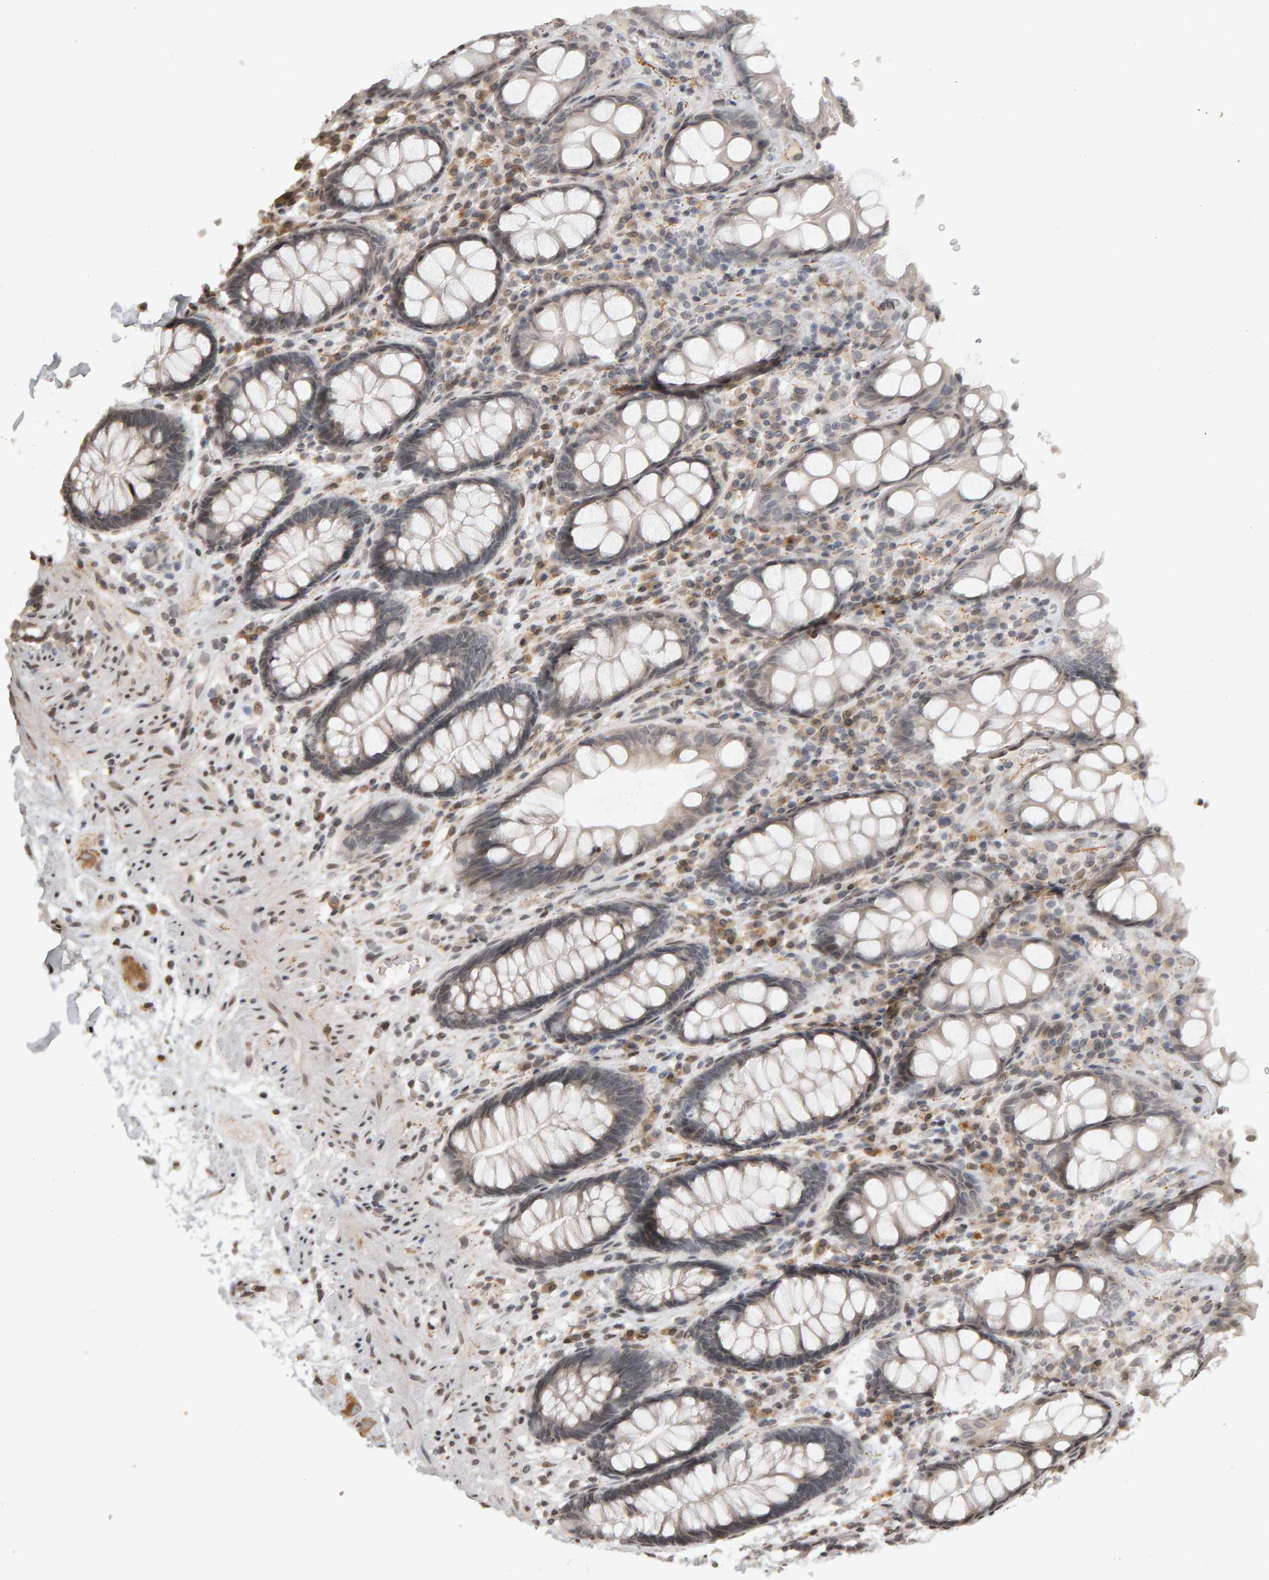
{"staining": {"intensity": "weak", "quantity": "25%-75%", "location": "cytoplasmic/membranous,nuclear"}, "tissue": "rectum", "cell_type": "Glandular cells", "image_type": "normal", "snomed": [{"axis": "morphology", "description": "Normal tissue, NOS"}, {"axis": "topography", "description": "Rectum"}], "caption": "A high-resolution histopathology image shows immunohistochemistry staining of unremarkable rectum, which exhibits weak cytoplasmic/membranous,nuclear positivity in approximately 25%-75% of glandular cells.", "gene": "TRAM1", "patient": {"sex": "male", "age": 64}}